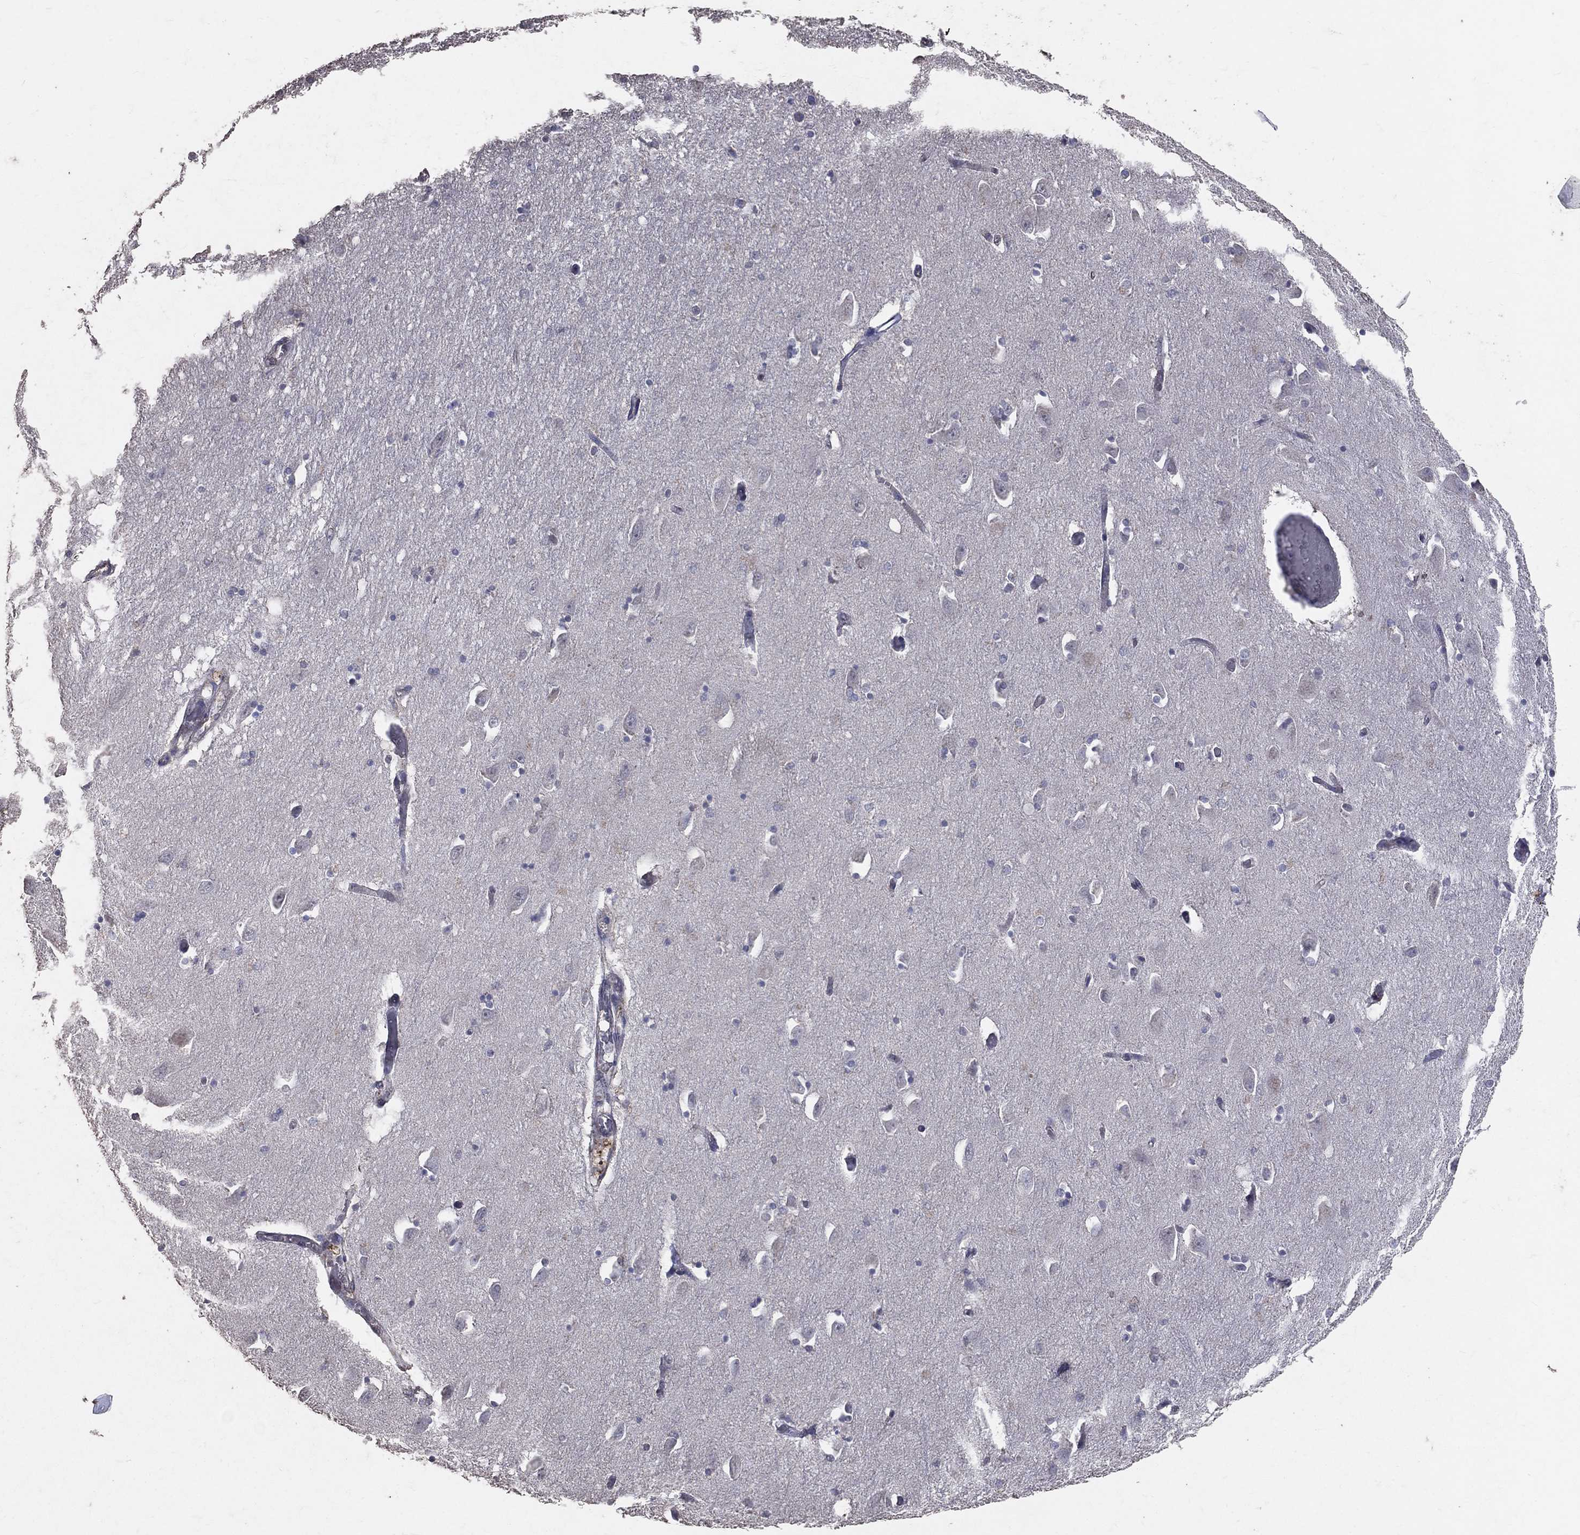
{"staining": {"intensity": "negative", "quantity": "none", "location": "none"}, "tissue": "hippocampus", "cell_type": "Glial cells", "image_type": "normal", "snomed": [{"axis": "morphology", "description": "Normal tissue, NOS"}, {"axis": "topography", "description": "Lateral ventricle wall"}, {"axis": "topography", "description": "Hippocampus"}], "caption": "High magnification brightfield microscopy of normal hippocampus stained with DAB (3,3'-diaminobenzidine) (brown) and counterstained with hematoxylin (blue): glial cells show no significant expression. (Stains: DAB (3,3'-diaminobenzidine) immunohistochemistry (IHC) with hematoxylin counter stain, Microscopy: brightfield microscopy at high magnification).", "gene": "LY6K", "patient": {"sex": "female", "age": 63}}